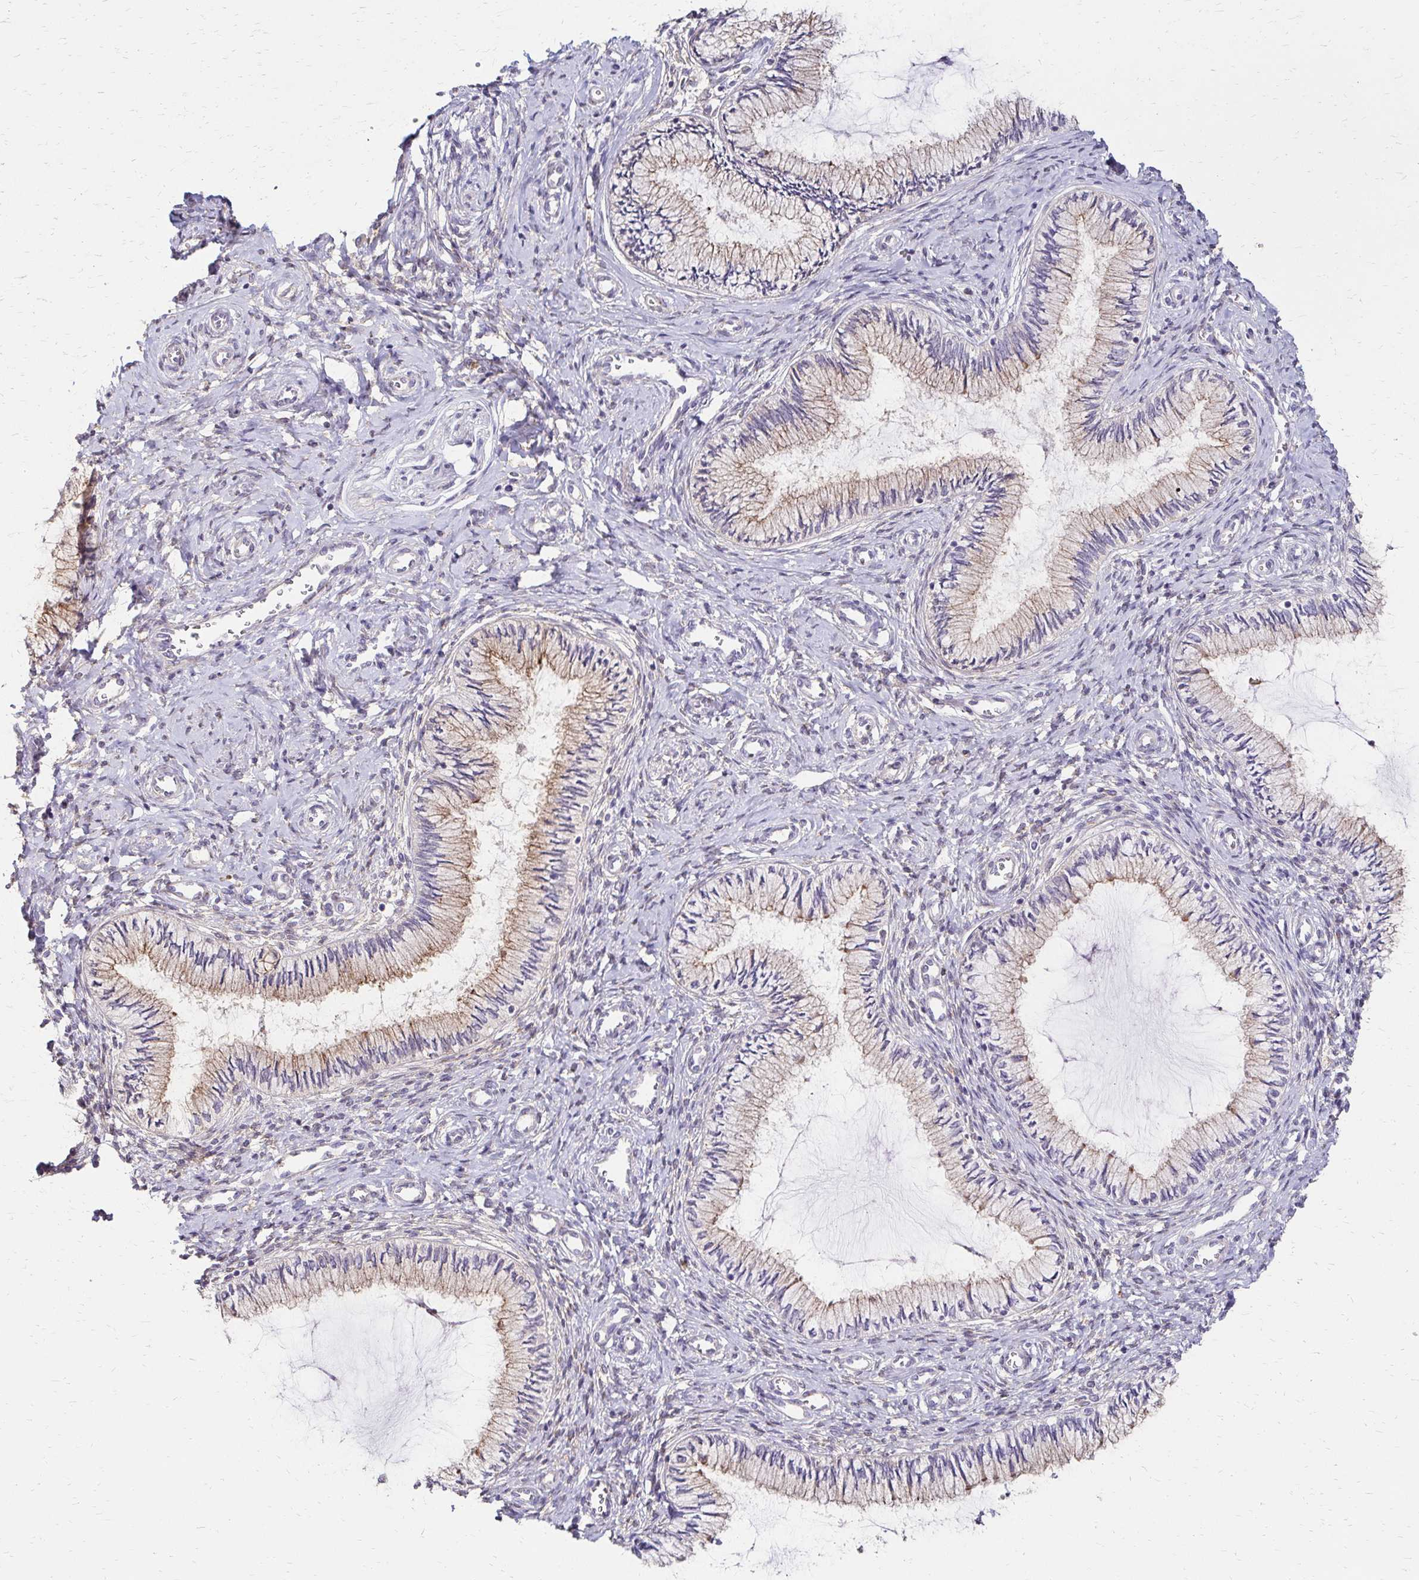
{"staining": {"intensity": "weak", "quantity": "25%-75%", "location": "cytoplasmic/membranous"}, "tissue": "cervix", "cell_type": "Glandular cells", "image_type": "normal", "snomed": [{"axis": "morphology", "description": "Normal tissue, NOS"}, {"axis": "topography", "description": "Cervix"}], "caption": "Weak cytoplasmic/membranous expression is identified in approximately 25%-75% of glandular cells in benign cervix. Nuclei are stained in blue.", "gene": "PRIMA1", "patient": {"sex": "female", "age": 24}}